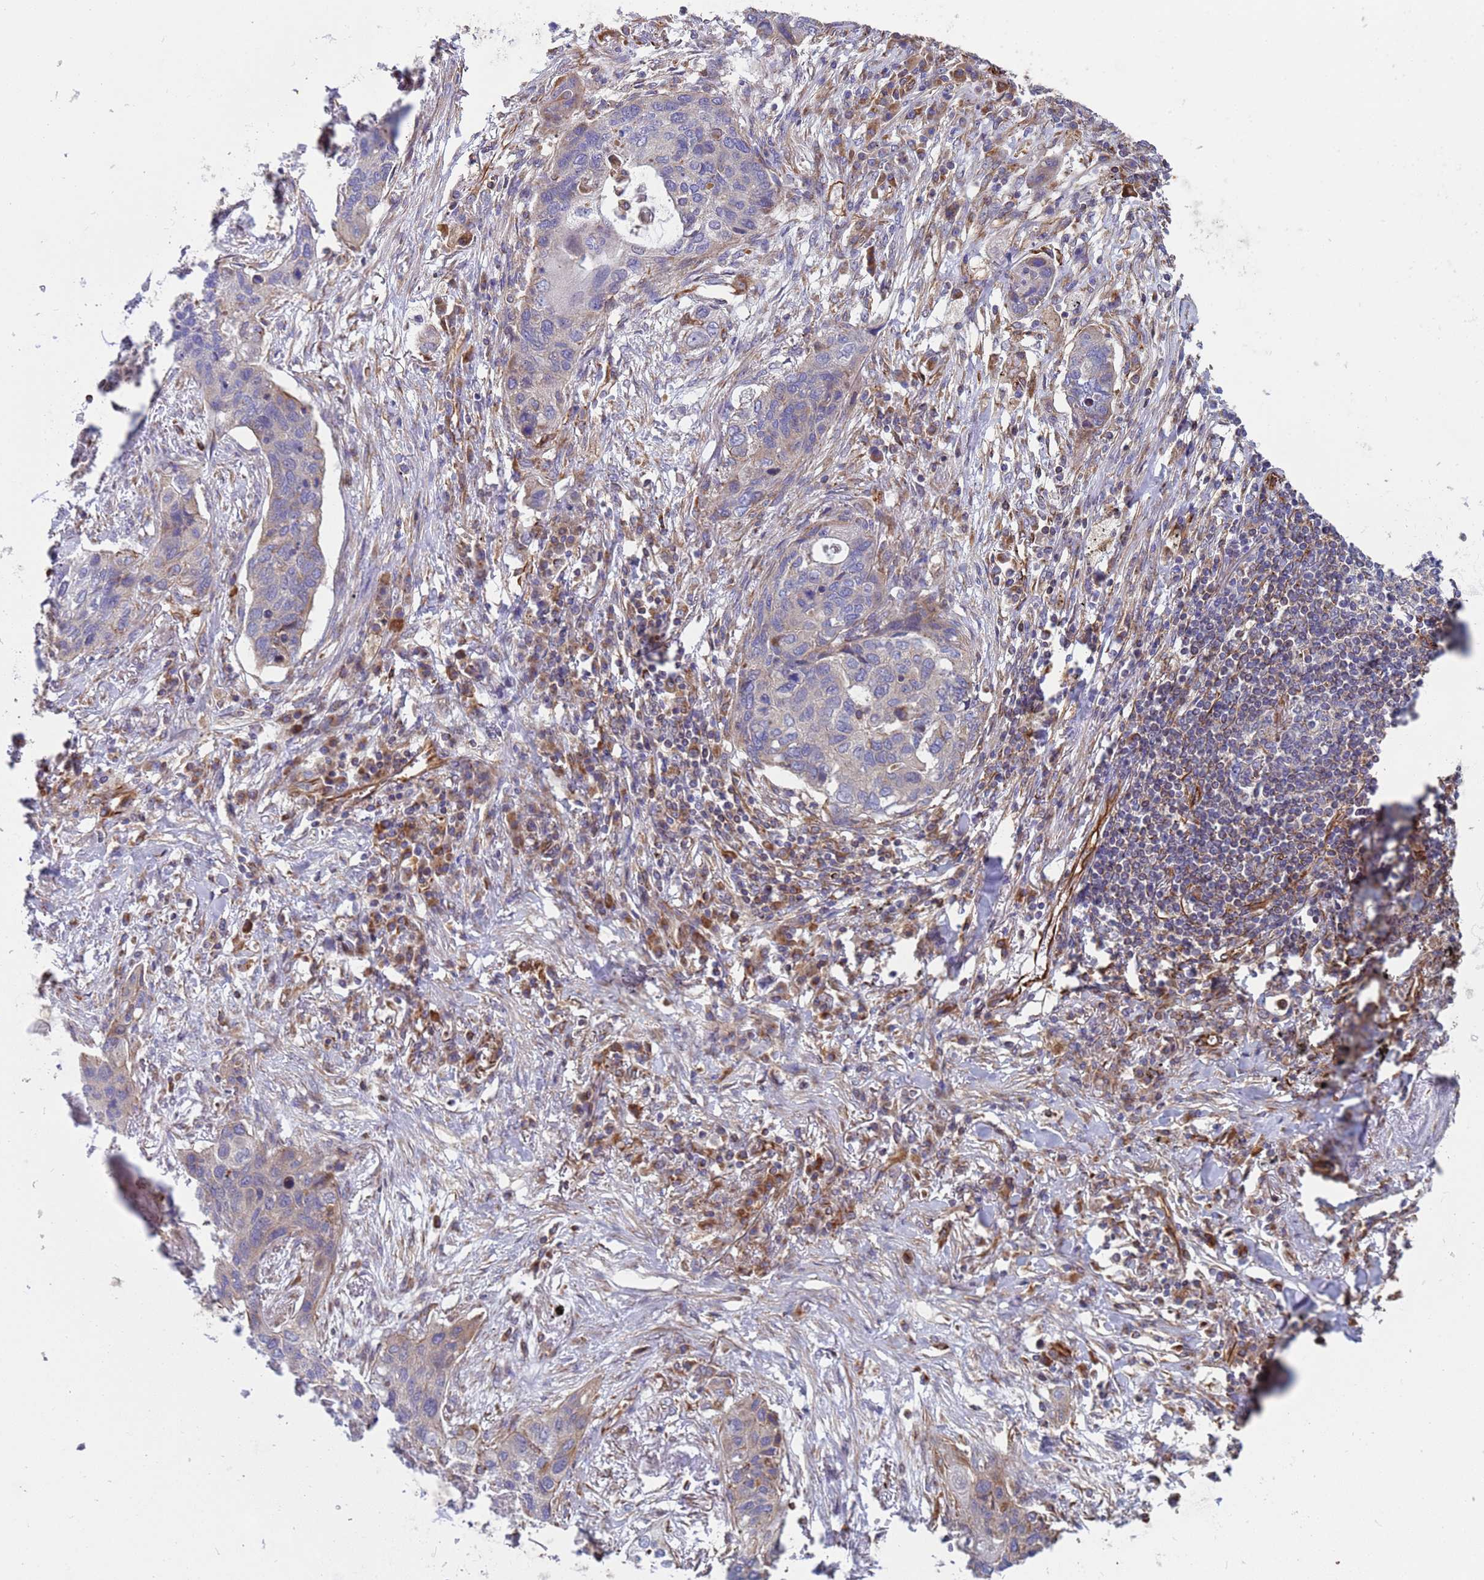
{"staining": {"intensity": "negative", "quantity": "none", "location": "none"}, "tissue": "lung cancer", "cell_type": "Tumor cells", "image_type": "cancer", "snomed": [{"axis": "morphology", "description": "Squamous cell carcinoma, NOS"}, {"axis": "topography", "description": "Lung"}], "caption": "Tumor cells are negative for brown protein staining in lung squamous cell carcinoma.", "gene": "NUDT12", "patient": {"sex": "female", "age": 63}}